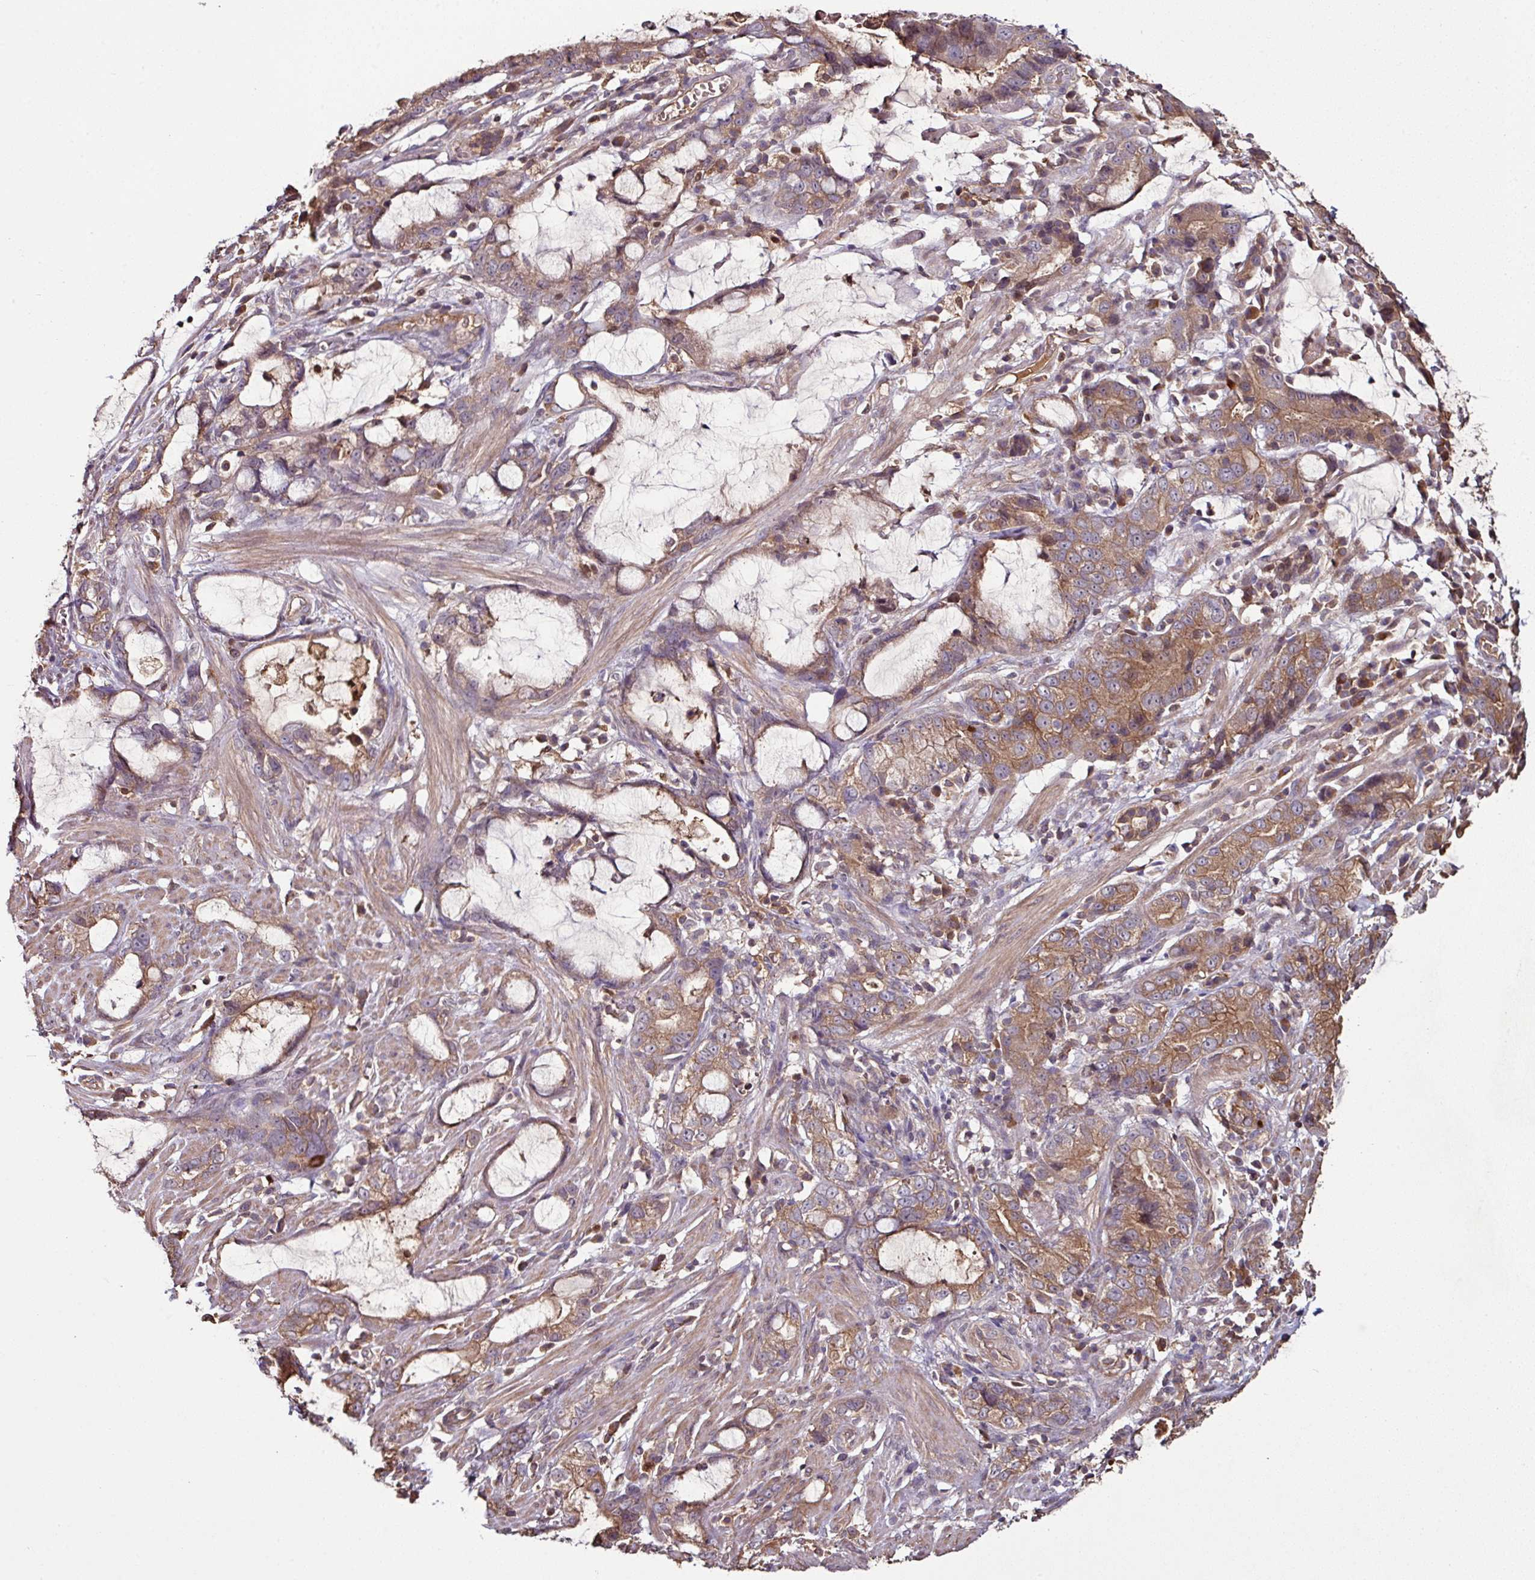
{"staining": {"intensity": "moderate", "quantity": ">75%", "location": "cytoplasmic/membranous"}, "tissue": "stomach cancer", "cell_type": "Tumor cells", "image_type": "cancer", "snomed": [{"axis": "morphology", "description": "Adenocarcinoma, NOS"}, {"axis": "topography", "description": "Stomach"}], "caption": "Immunohistochemical staining of stomach cancer (adenocarcinoma) demonstrates moderate cytoplasmic/membranous protein positivity in approximately >75% of tumor cells.", "gene": "GNPDA1", "patient": {"sex": "male", "age": 55}}